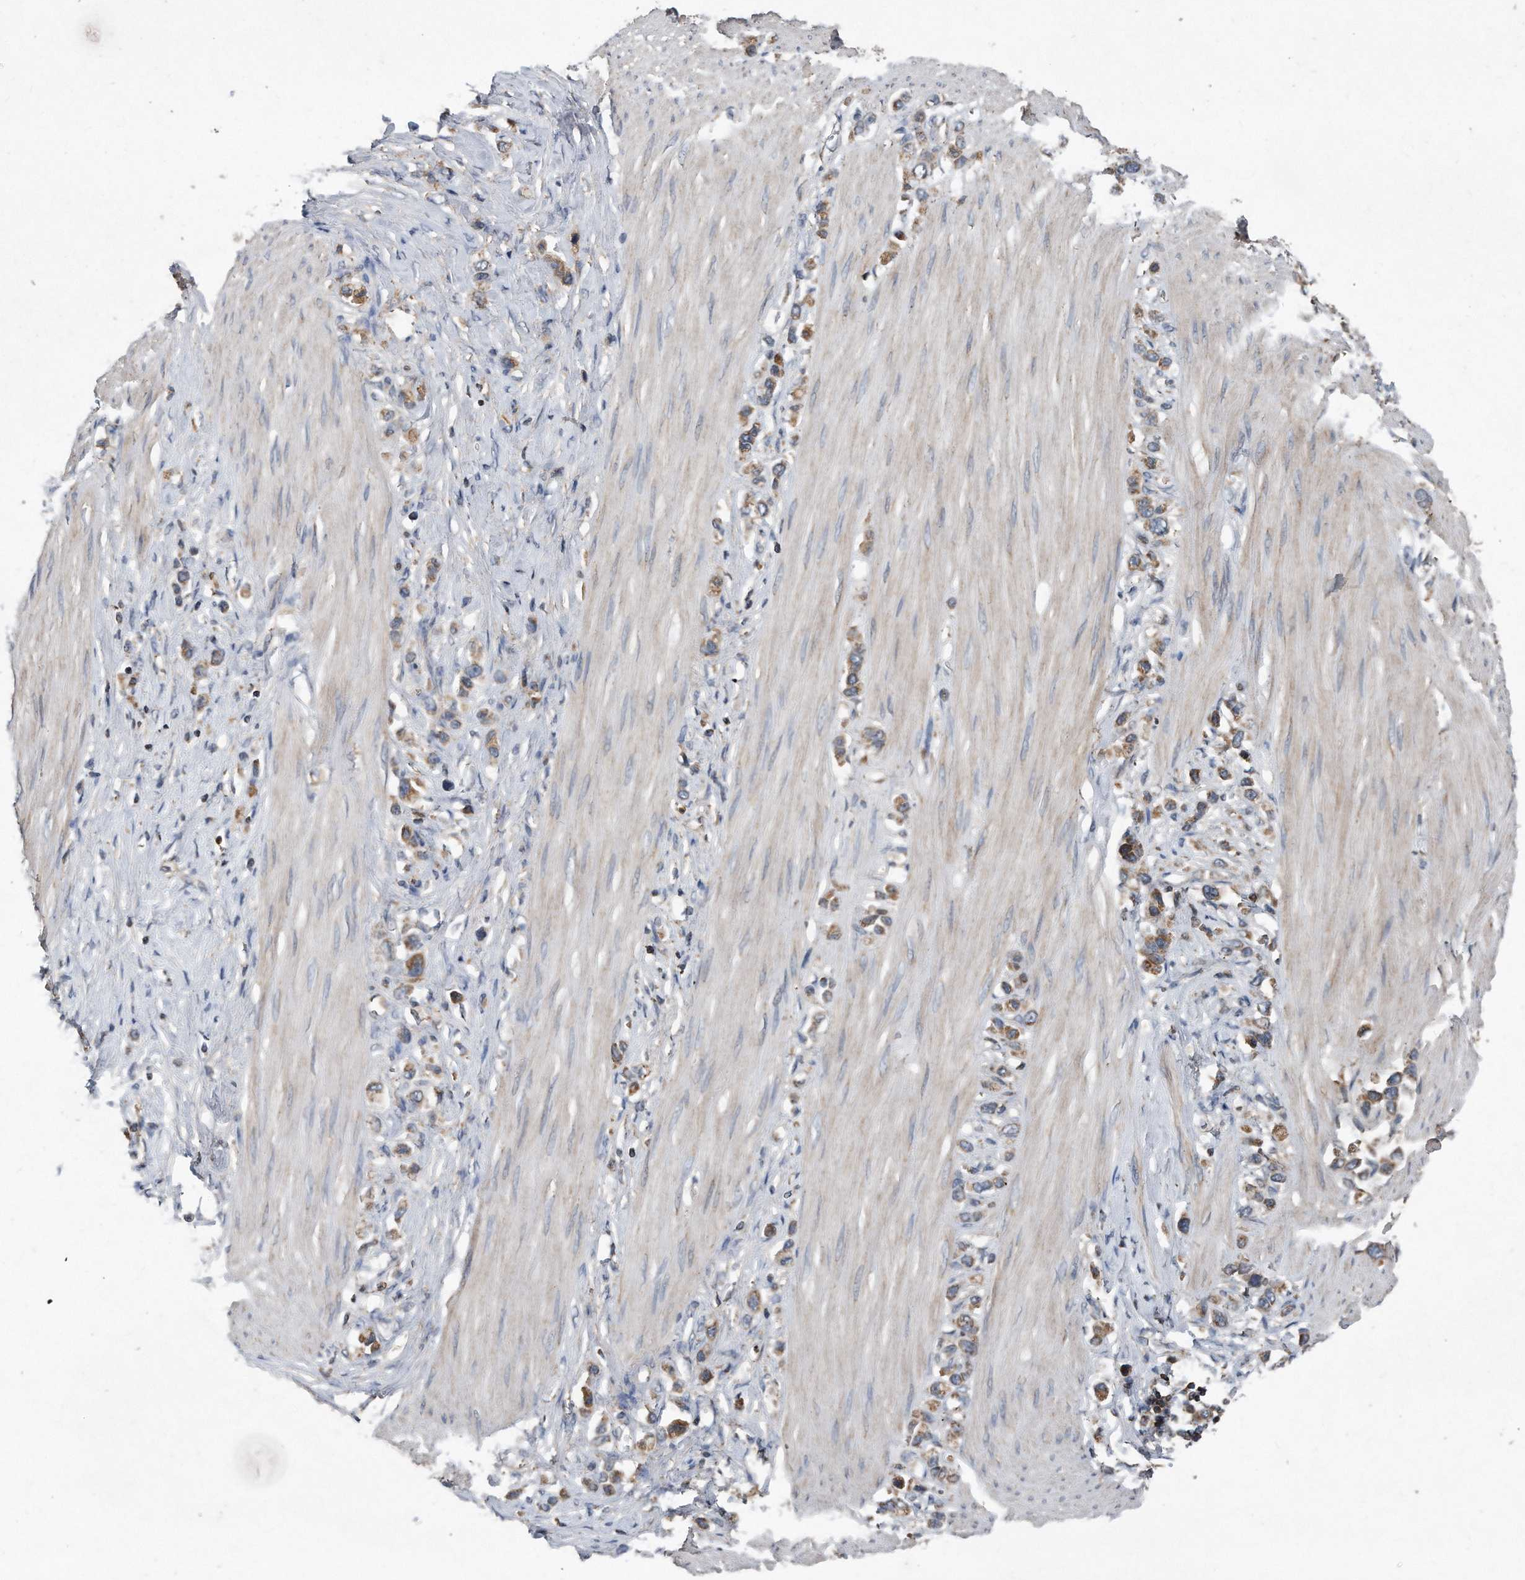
{"staining": {"intensity": "moderate", "quantity": ">75%", "location": "cytoplasmic/membranous"}, "tissue": "stomach cancer", "cell_type": "Tumor cells", "image_type": "cancer", "snomed": [{"axis": "morphology", "description": "Adenocarcinoma, NOS"}, {"axis": "topography", "description": "Stomach"}], "caption": "This histopathology image displays immunohistochemistry staining of stomach cancer, with medium moderate cytoplasmic/membranous staining in approximately >75% of tumor cells.", "gene": "SDHA", "patient": {"sex": "female", "age": 65}}